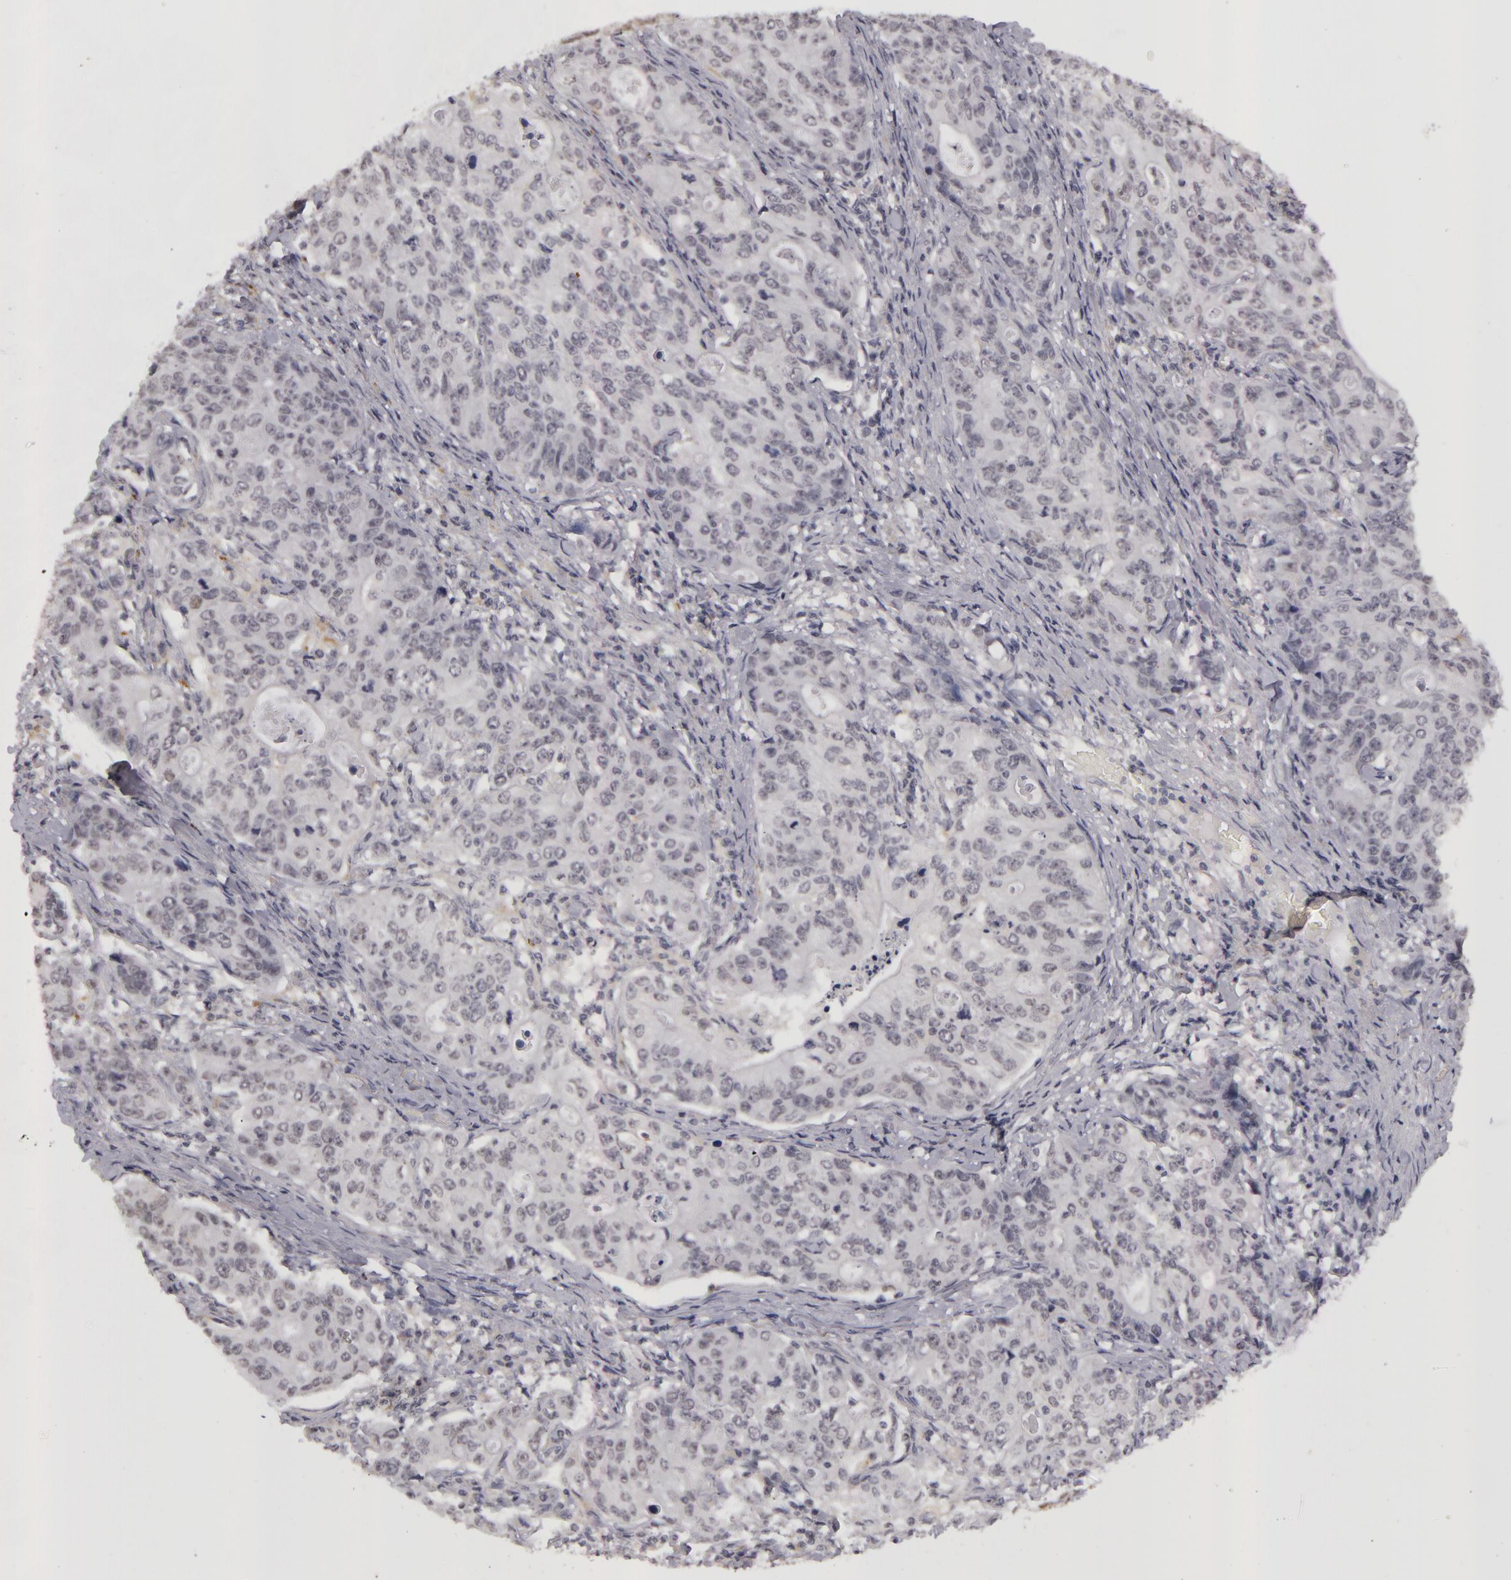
{"staining": {"intensity": "negative", "quantity": "none", "location": "none"}, "tissue": "stomach cancer", "cell_type": "Tumor cells", "image_type": "cancer", "snomed": [{"axis": "morphology", "description": "Adenocarcinoma, NOS"}, {"axis": "topography", "description": "Esophagus"}, {"axis": "topography", "description": "Stomach"}], "caption": "The immunohistochemistry (IHC) image has no significant positivity in tumor cells of stomach adenocarcinoma tissue. (Immunohistochemistry (ihc), brightfield microscopy, high magnification).", "gene": "RRP7A", "patient": {"sex": "male", "age": 74}}